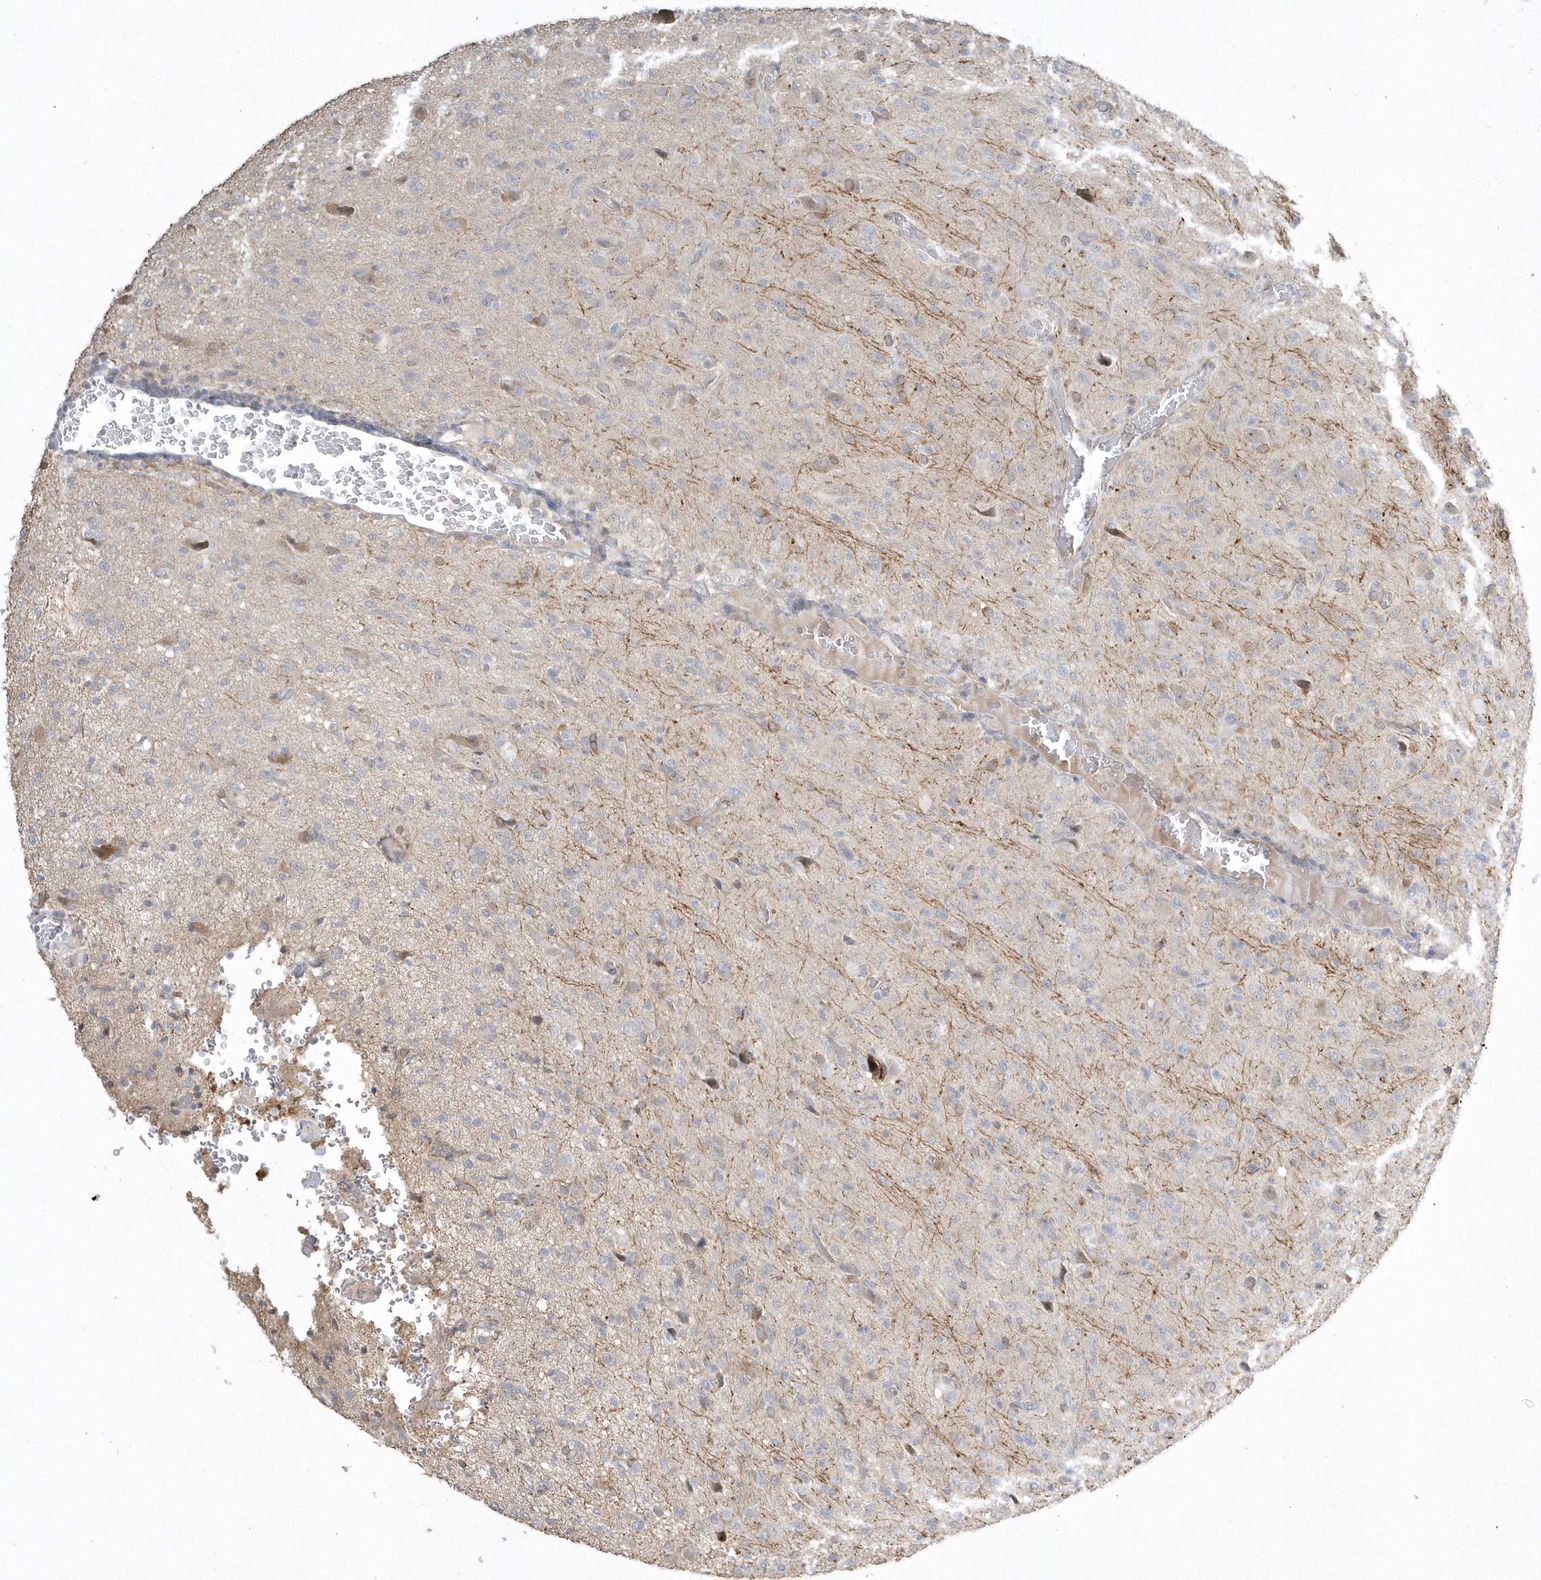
{"staining": {"intensity": "negative", "quantity": "none", "location": "none"}, "tissue": "glioma", "cell_type": "Tumor cells", "image_type": "cancer", "snomed": [{"axis": "morphology", "description": "Glioma, malignant, High grade"}, {"axis": "topography", "description": "Brain"}], "caption": "The image displays no staining of tumor cells in malignant glioma (high-grade). Nuclei are stained in blue.", "gene": "ZC3H12D", "patient": {"sex": "female", "age": 57}}